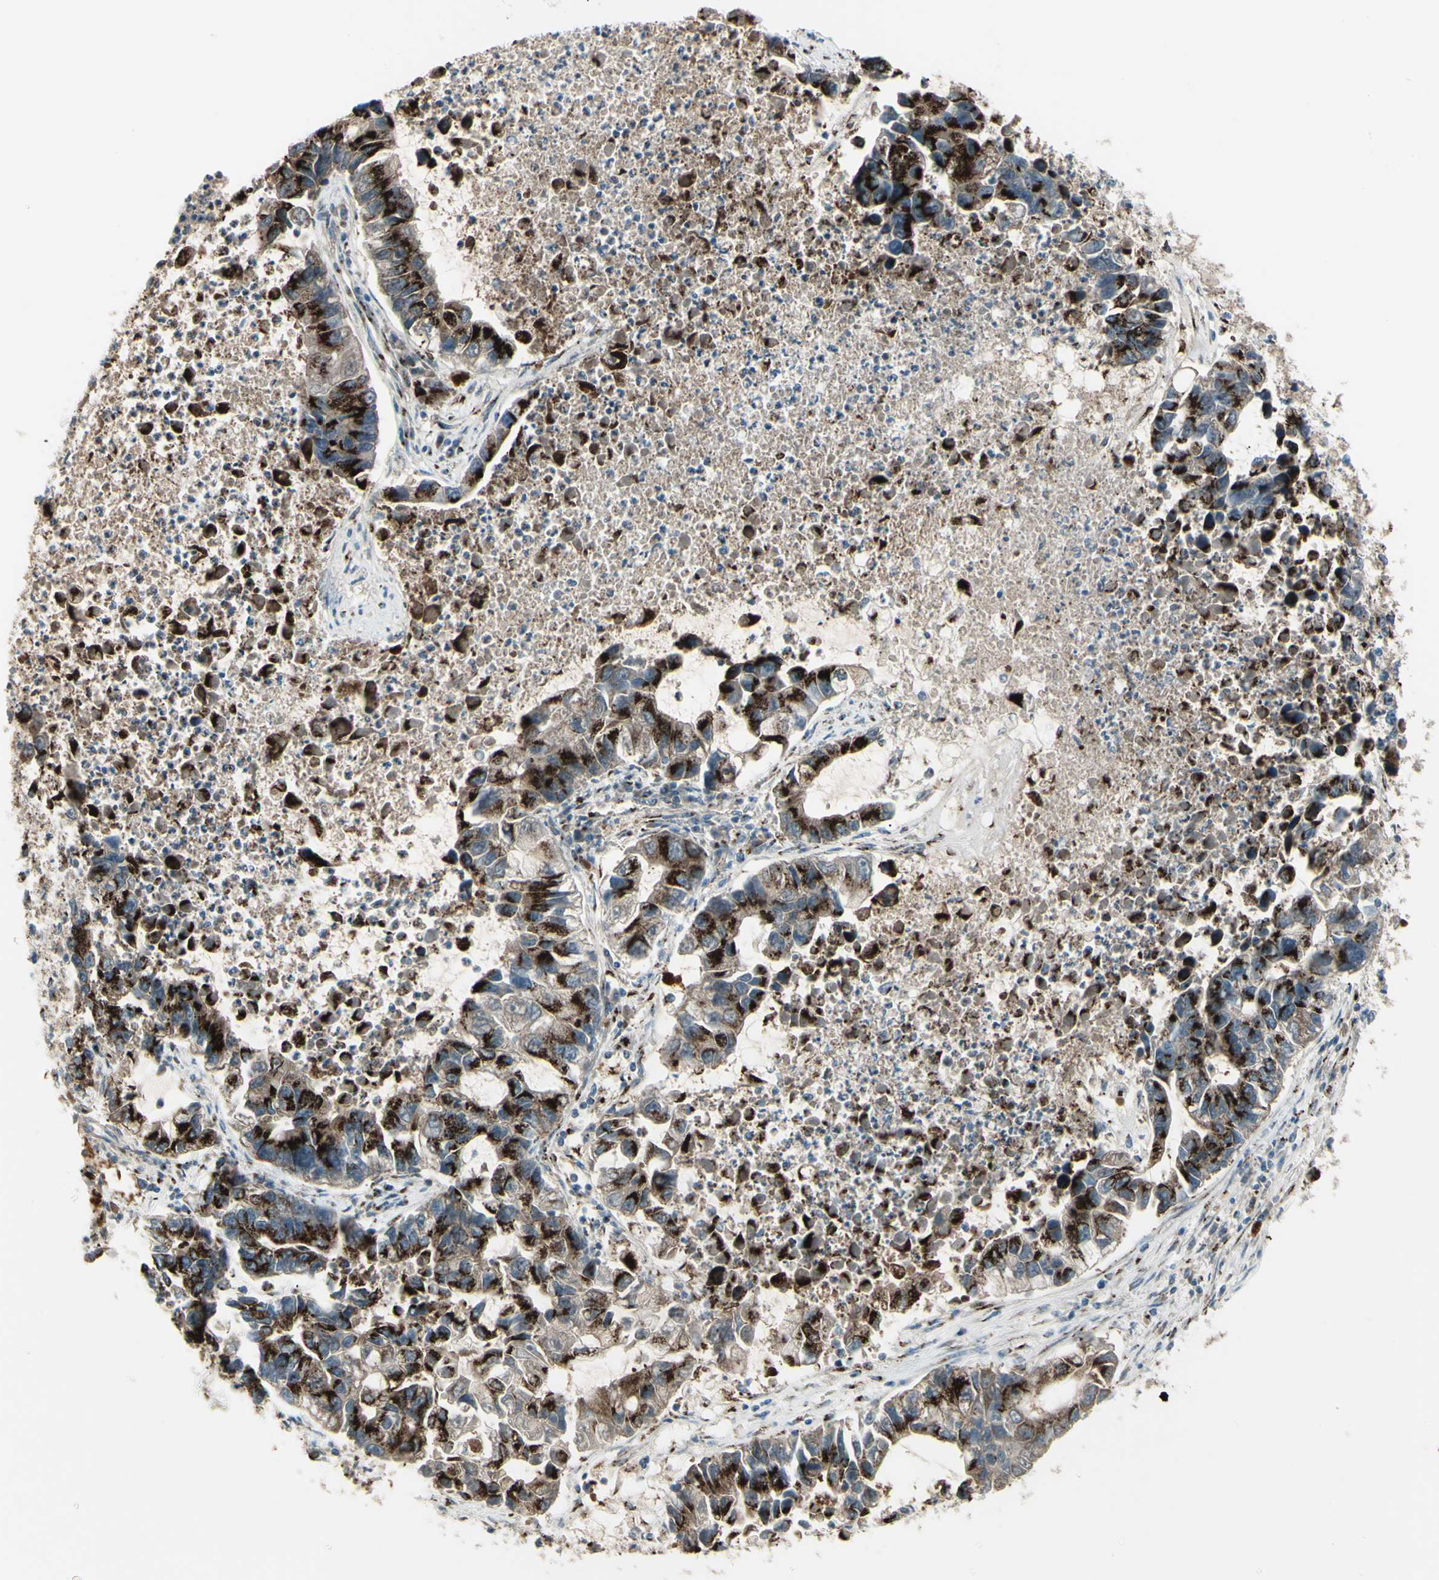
{"staining": {"intensity": "strong", "quantity": ">75%", "location": "cytoplasmic/membranous"}, "tissue": "lung cancer", "cell_type": "Tumor cells", "image_type": "cancer", "snomed": [{"axis": "morphology", "description": "Adenocarcinoma, NOS"}, {"axis": "topography", "description": "Lung"}], "caption": "Lung adenocarcinoma was stained to show a protein in brown. There is high levels of strong cytoplasmic/membranous staining in about >75% of tumor cells.", "gene": "B4GALT1", "patient": {"sex": "female", "age": 51}}